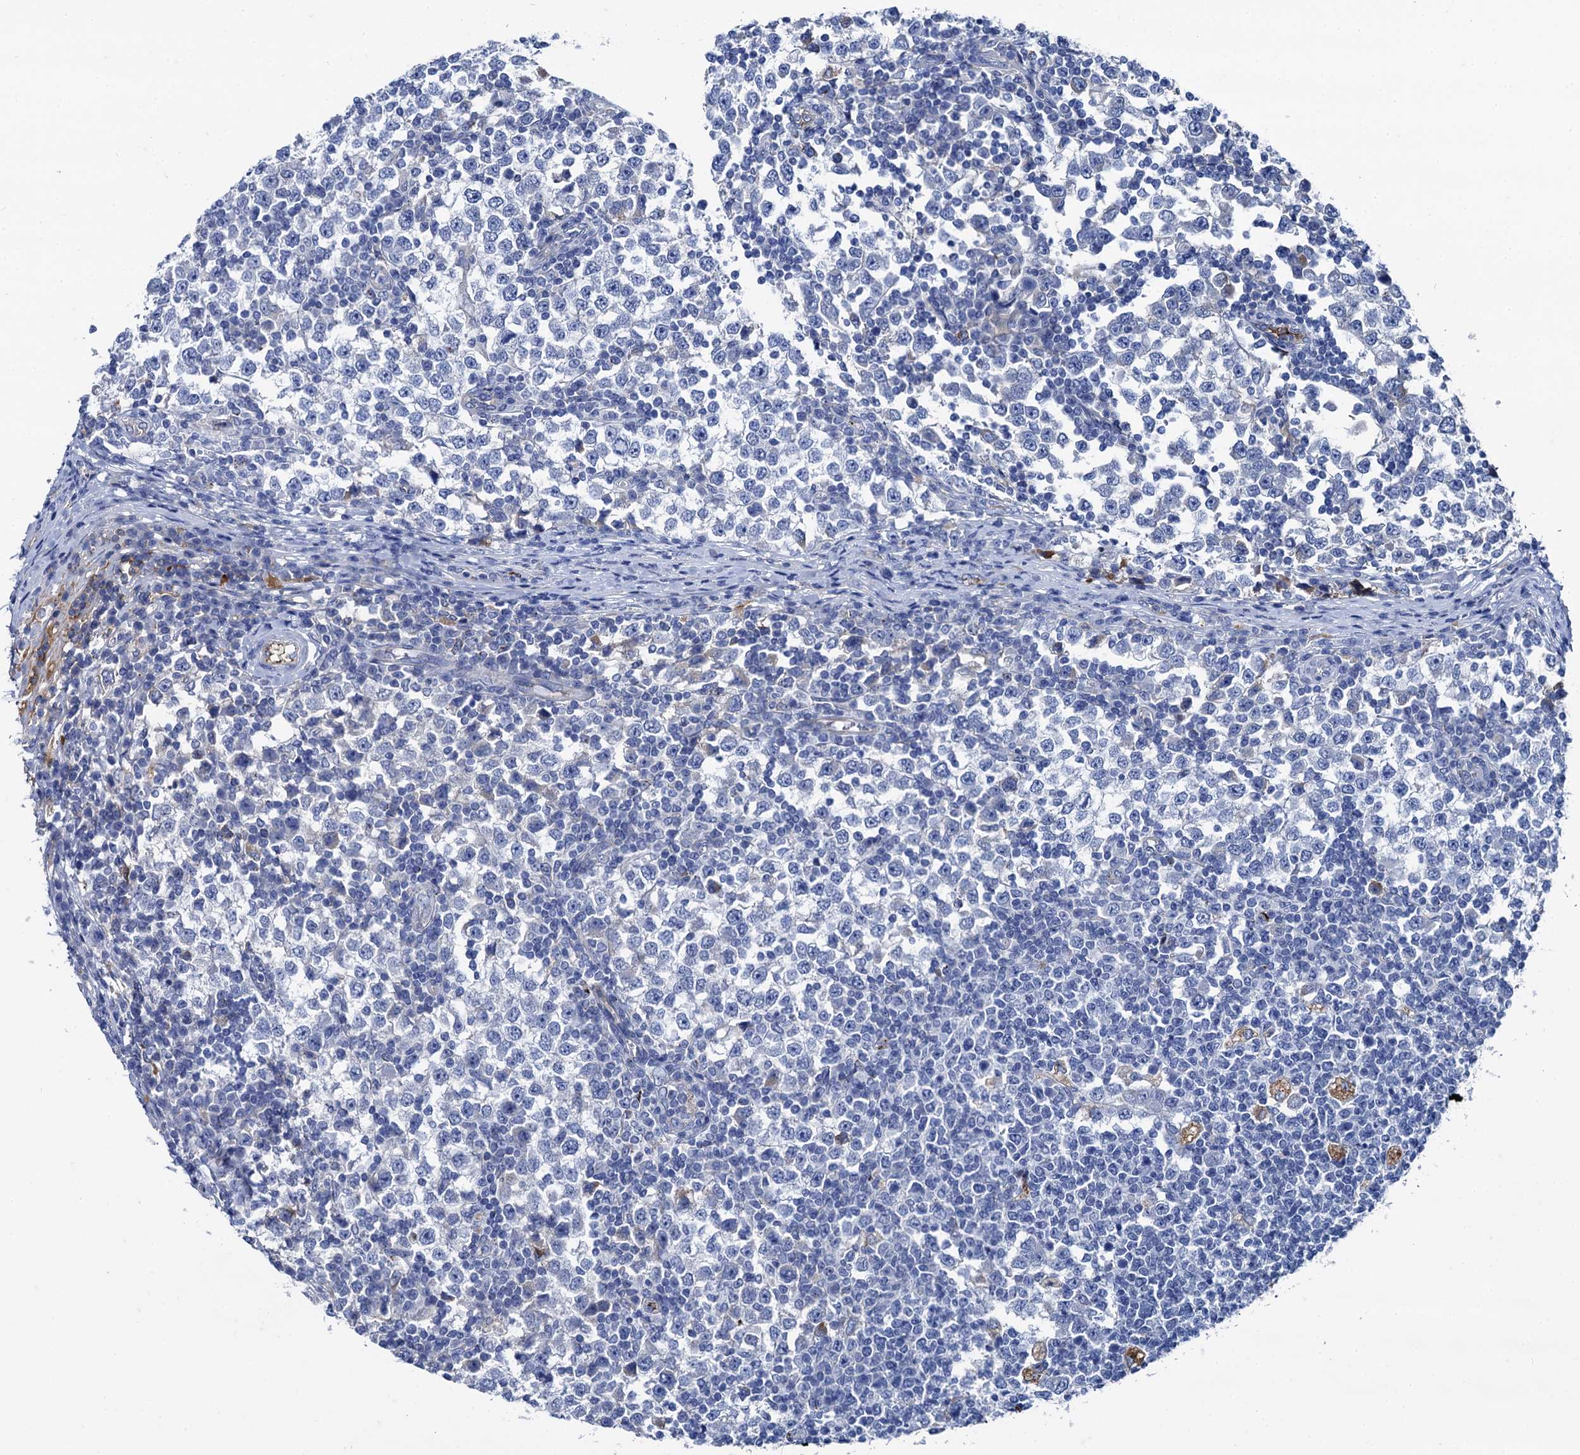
{"staining": {"intensity": "negative", "quantity": "none", "location": "none"}, "tissue": "testis cancer", "cell_type": "Tumor cells", "image_type": "cancer", "snomed": [{"axis": "morphology", "description": "Seminoma, NOS"}, {"axis": "topography", "description": "Testis"}], "caption": "IHC of testis cancer (seminoma) shows no expression in tumor cells.", "gene": "APOD", "patient": {"sex": "male", "age": 65}}